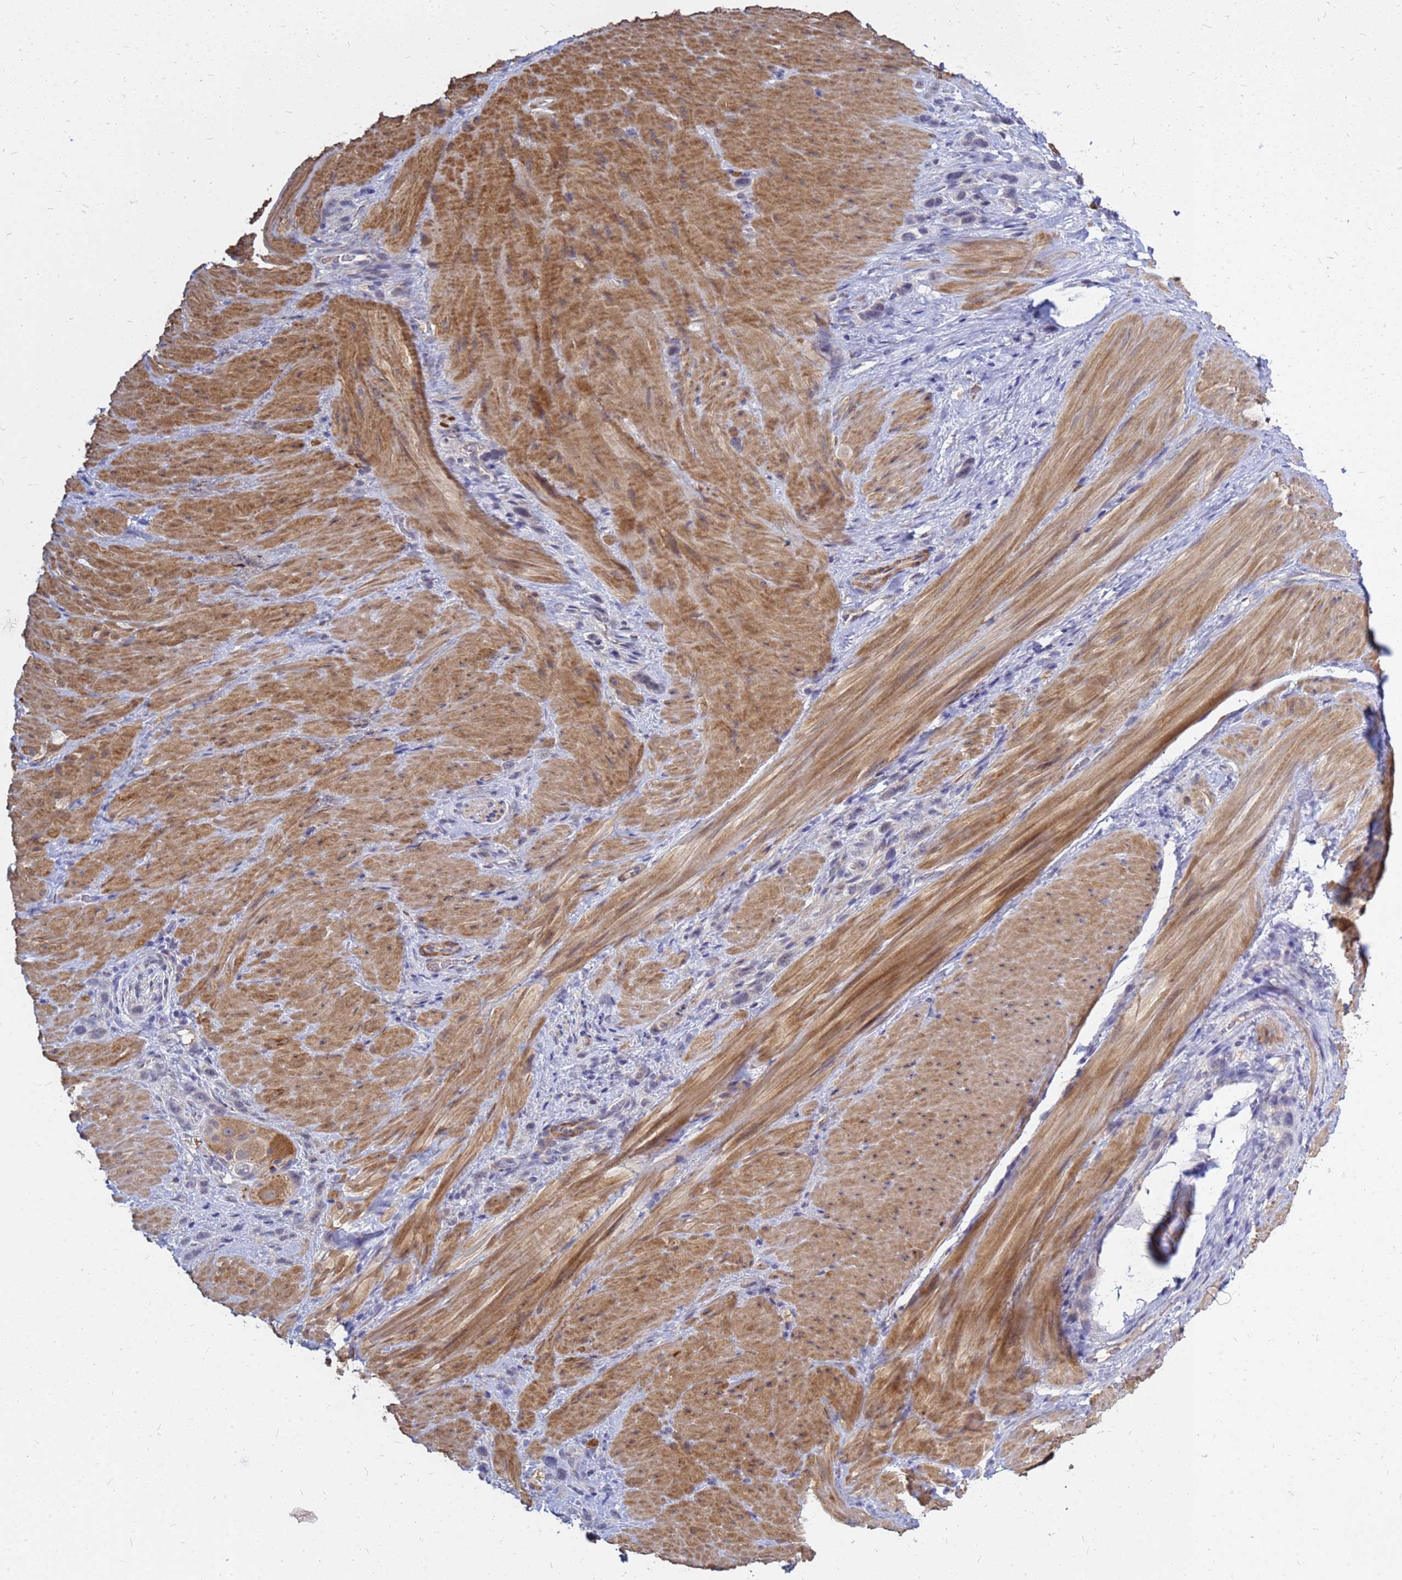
{"staining": {"intensity": "moderate", "quantity": "<25%", "location": "cytoplasmic/membranous"}, "tissue": "stomach cancer", "cell_type": "Tumor cells", "image_type": "cancer", "snomed": [{"axis": "morphology", "description": "Adenocarcinoma, NOS"}, {"axis": "topography", "description": "Stomach"}], "caption": "IHC of human stomach cancer shows low levels of moderate cytoplasmic/membranous staining in about <25% of tumor cells.", "gene": "SRGAP3", "patient": {"sex": "female", "age": 65}}